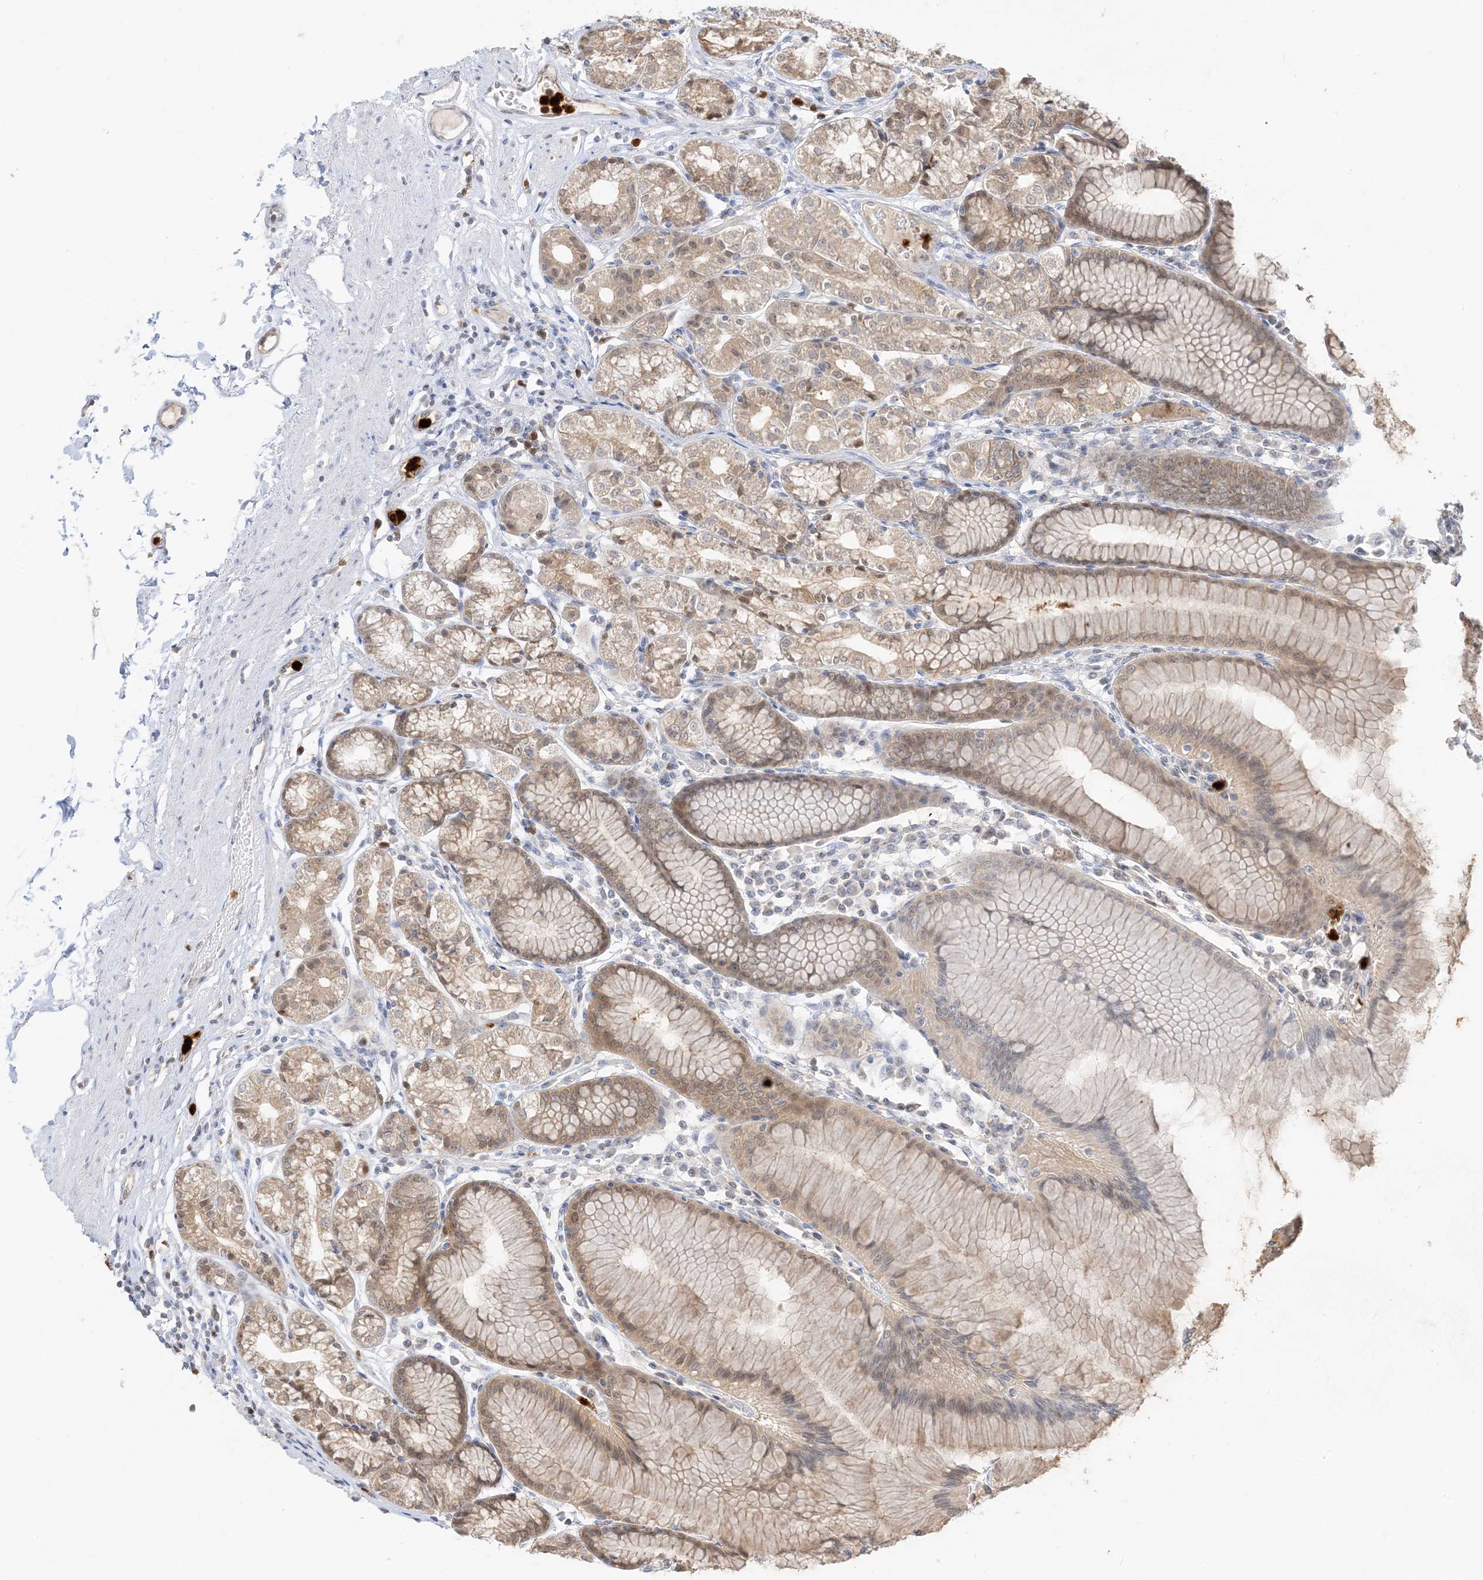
{"staining": {"intensity": "weak", "quantity": "25%-75%", "location": "cytoplasmic/membranous,nuclear"}, "tissue": "stomach", "cell_type": "Glandular cells", "image_type": "normal", "snomed": [{"axis": "morphology", "description": "Normal tissue, NOS"}, {"axis": "topography", "description": "Stomach"}], "caption": "Weak cytoplasmic/membranous,nuclear protein expression is identified in about 25%-75% of glandular cells in stomach. Using DAB (3,3'-diaminobenzidine) (brown) and hematoxylin (blue) stains, captured at high magnification using brightfield microscopy.", "gene": "GCA", "patient": {"sex": "female", "age": 57}}